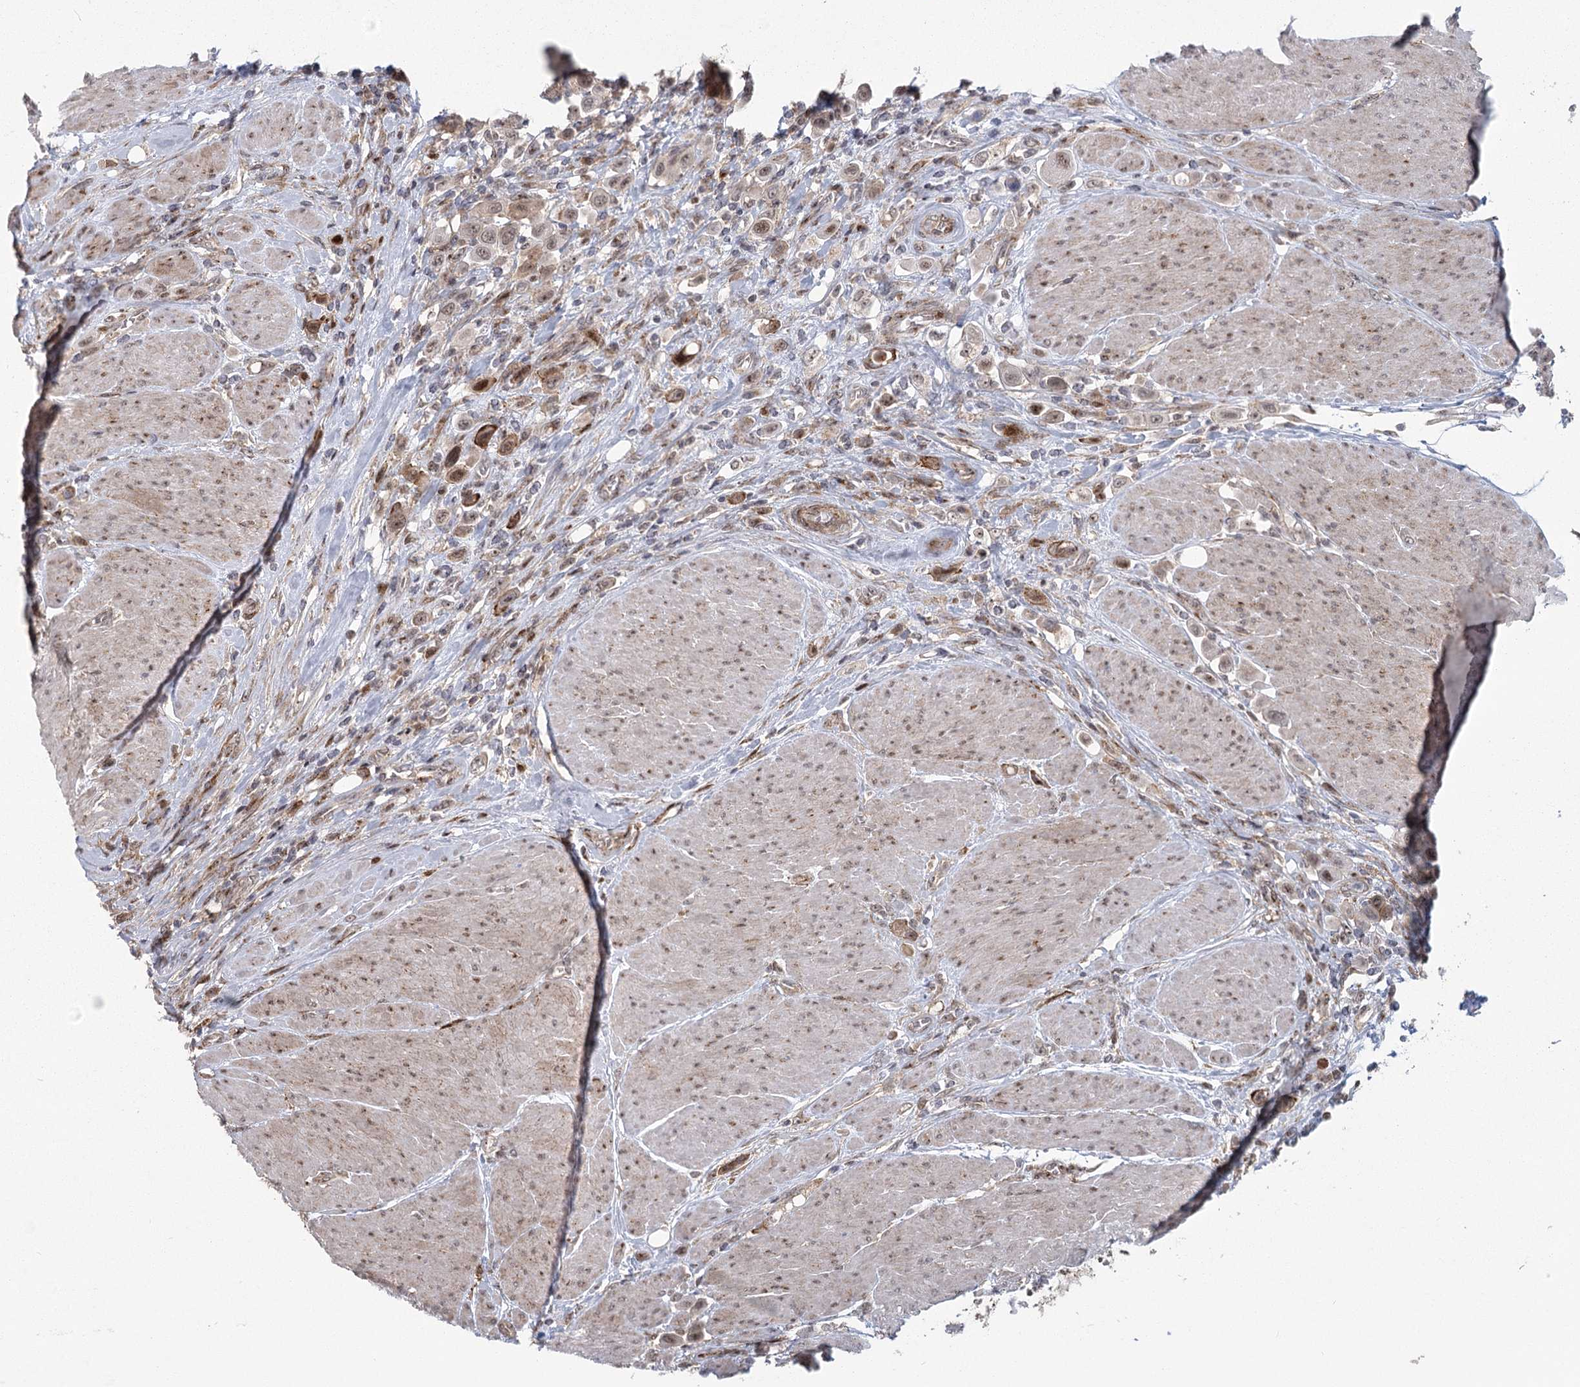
{"staining": {"intensity": "moderate", "quantity": "<25%", "location": "nuclear"}, "tissue": "urothelial cancer", "cell_type": "Tumor cells", "image_type": "cancer", "snomed": [{"axis": "morphology", "description": "Urothelial carcinoma, High grade"}, {"axis": "topography", "description": "Urinary bladder"}], "caption": "A photomicrograph of urothelial cancer stained for a protein reveals moderate nuclear brown staining in tumor cells.", "gene": "PARM1", "patient": {"sex": "male", "age": 50}}